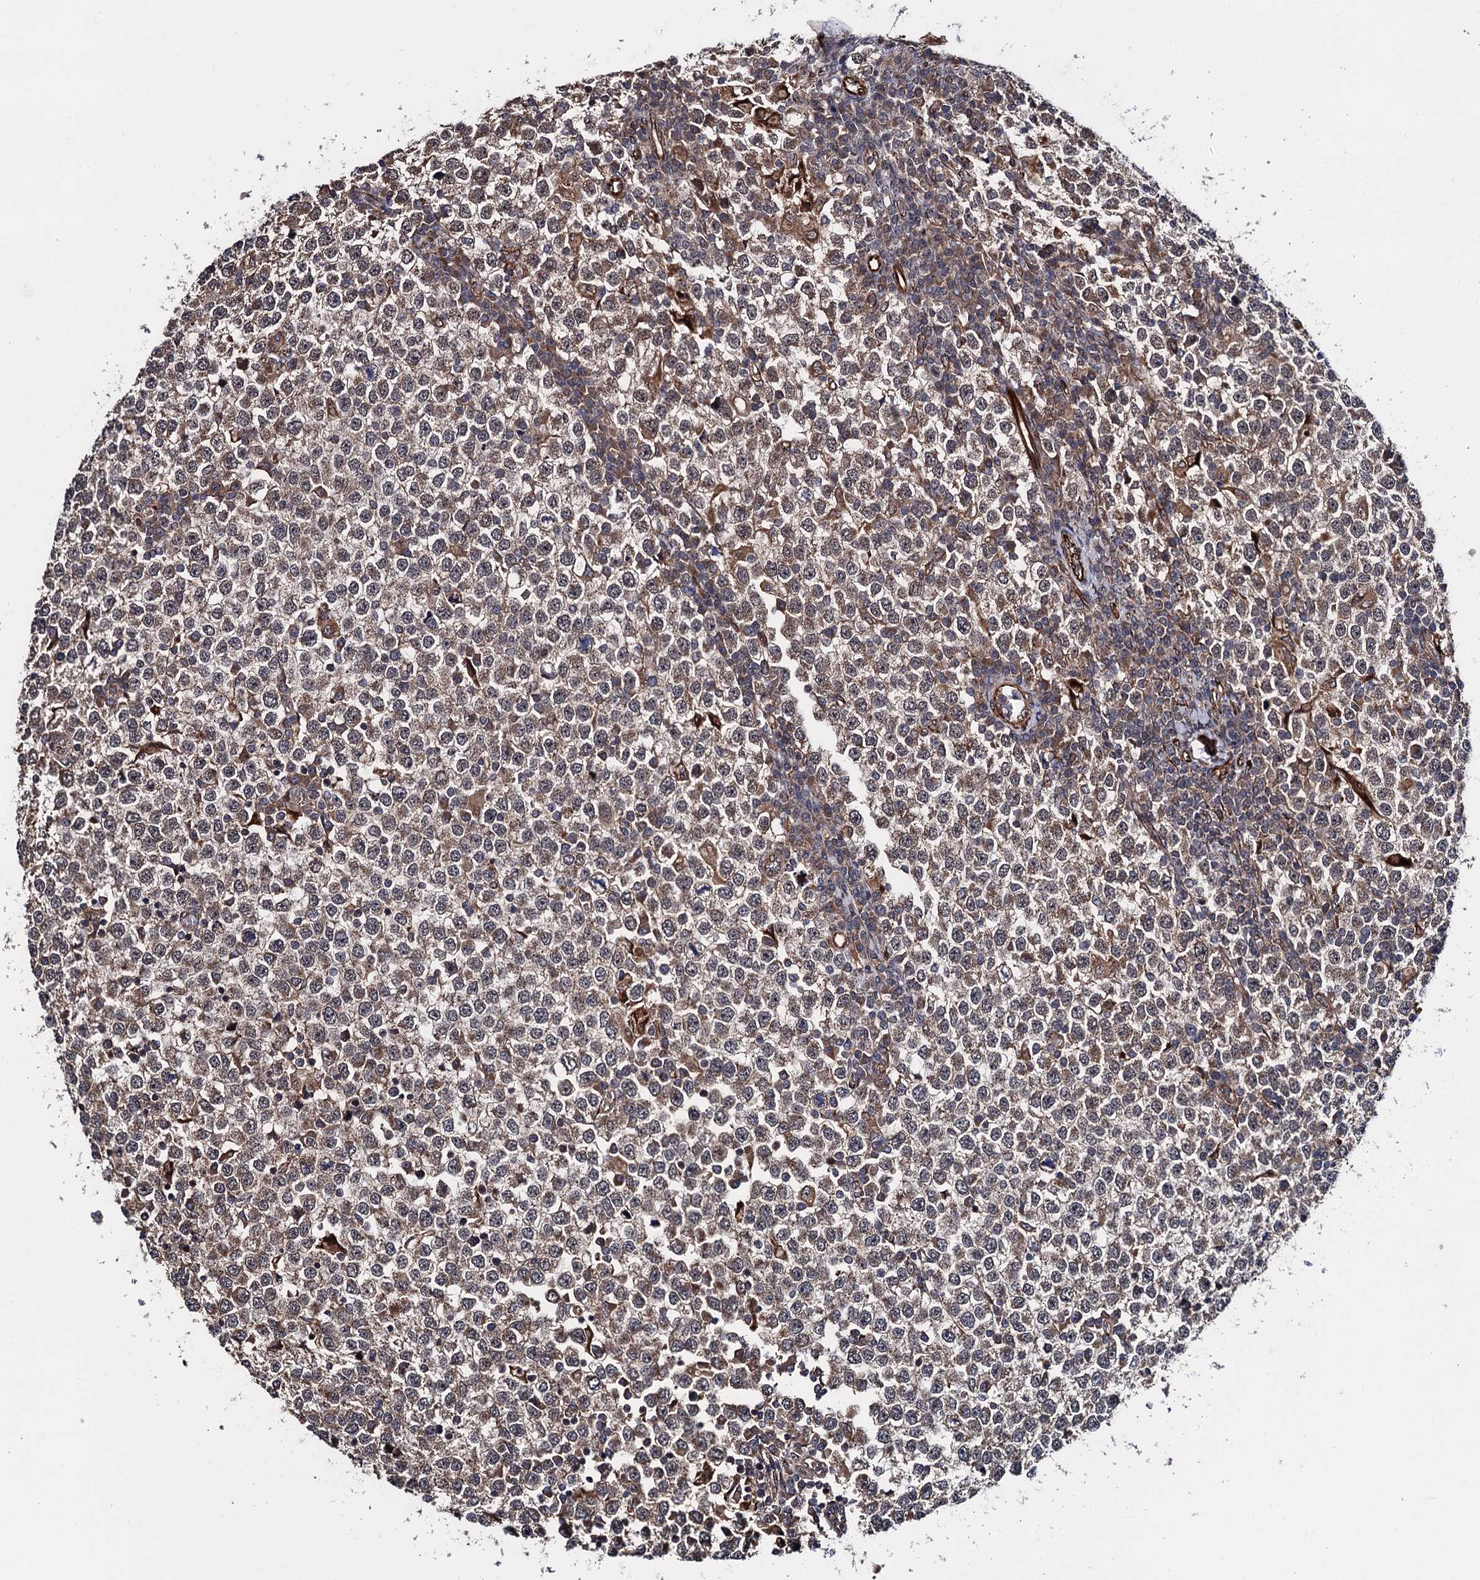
{"staining": {"intensity": "moderate", "quantity": "<25%", "location": "cytoplasmic/membranous"}, "tissue": "testis cancer", "cell_type": "Tumor cells", "image_type": "cancer", "snomed": [{"axis": "morphology", "description": "Seminoma, NOS"}, {"axis": "topography", "description": "Testis"}], "caption": "A high-resolution image shows IHC staining of testis cancer (seminoma), which exhibits moderate cytoplasmic/membranous expression in about <25% of tumor cells.", "gene": "FSIP1", "patient": {"sex": "male", "age": 65}}